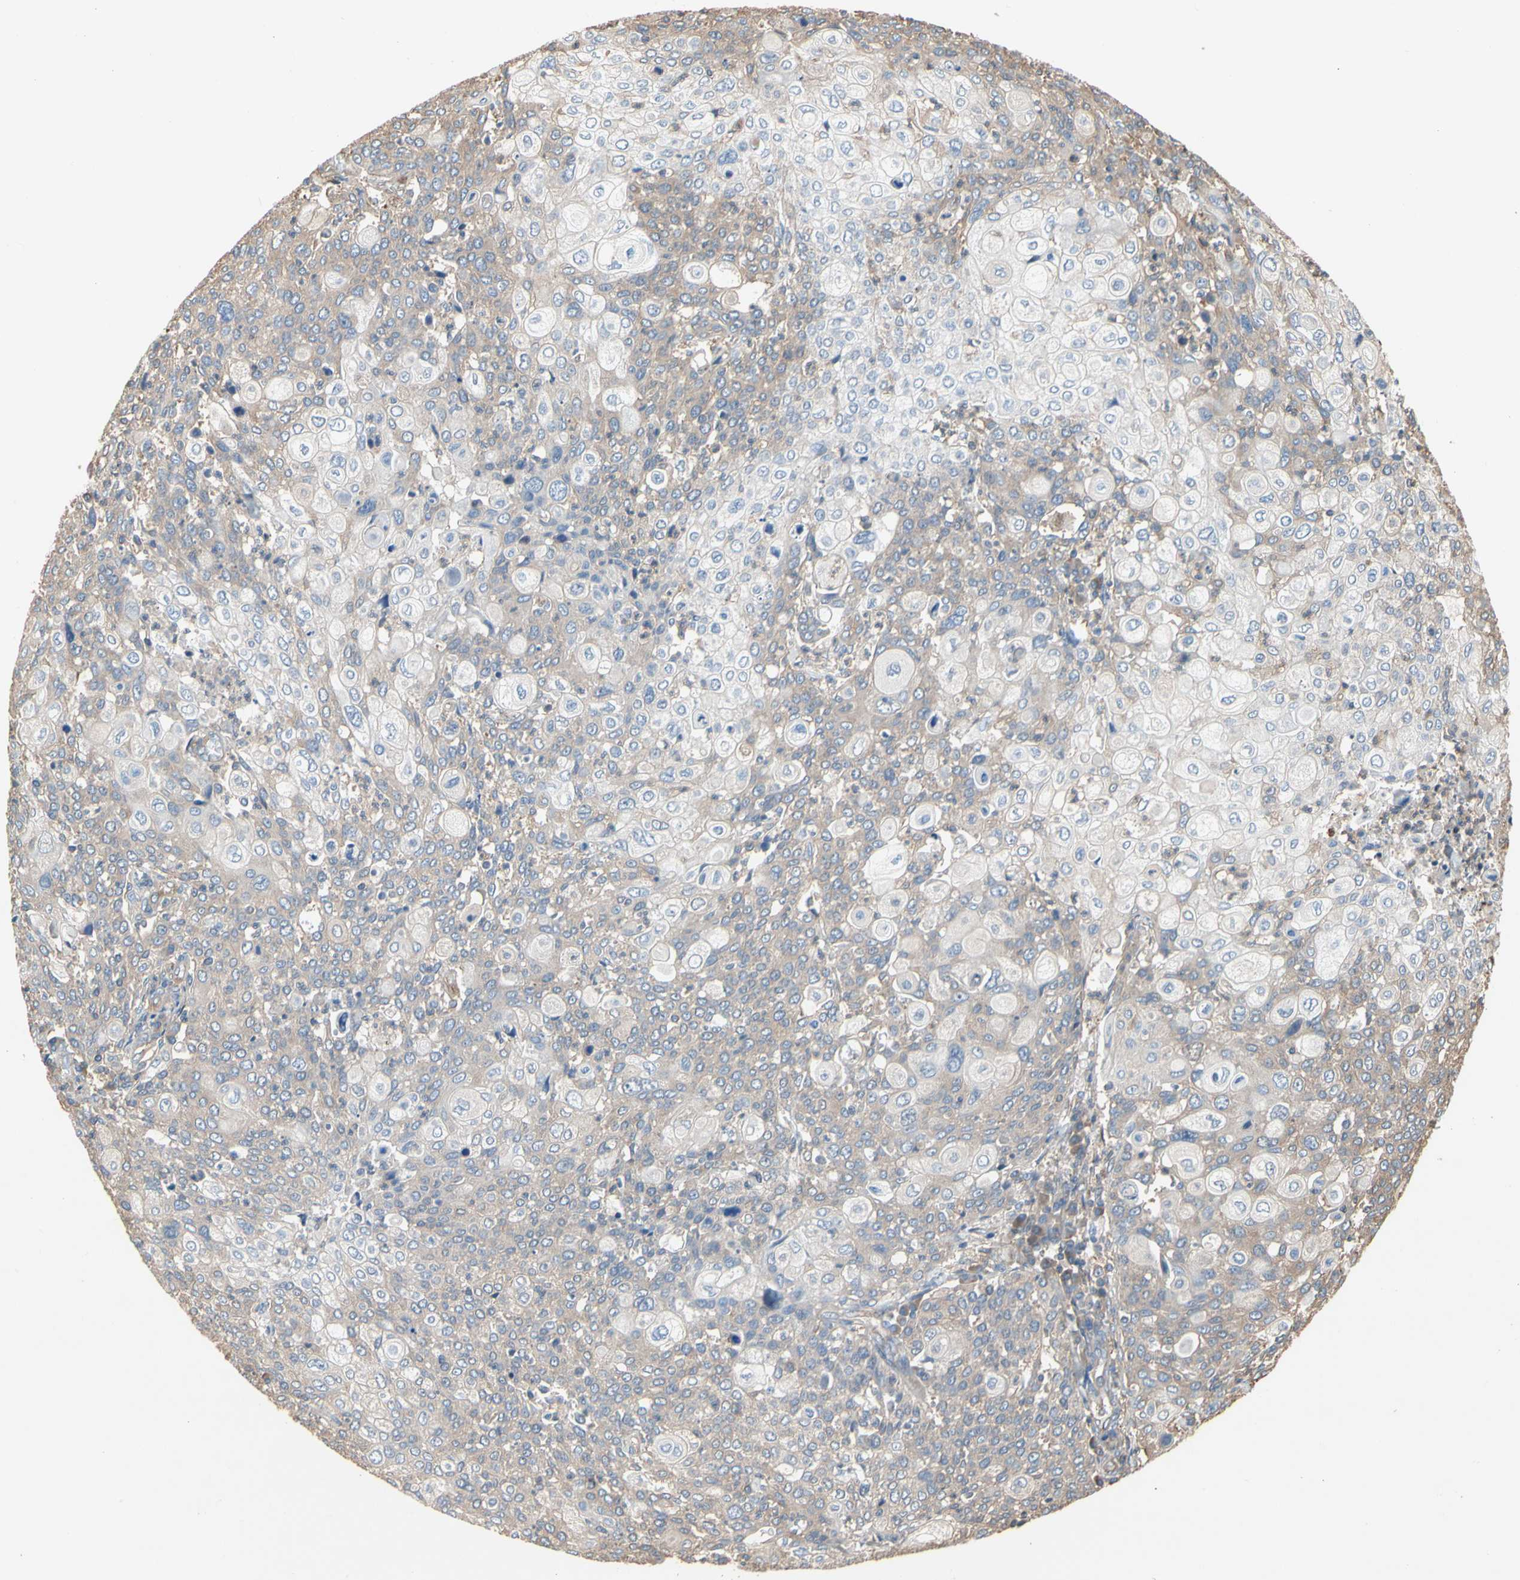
{"staining": {"intensity": "weak", "quantity": "25%-75%", "location": "cytoplasmic/membranous"}, "tissue": "cervical cancer", "cell_type": "Tumor cells", "image_type": "cancer", "snomed": [{"axis": "morphology", "description": "Squamous cell carcinoma, NOS"}, {"axis": "topography", "description": "Cervix"}], "caption": "Protein staining demonstrates weak cytoplasmic/membranous positivity in about 25%-75% of tumor cells in cervical squamous cell carcinoma.", "gene": "PDZK1", "patient": {"sex": "female", "age": 40}}